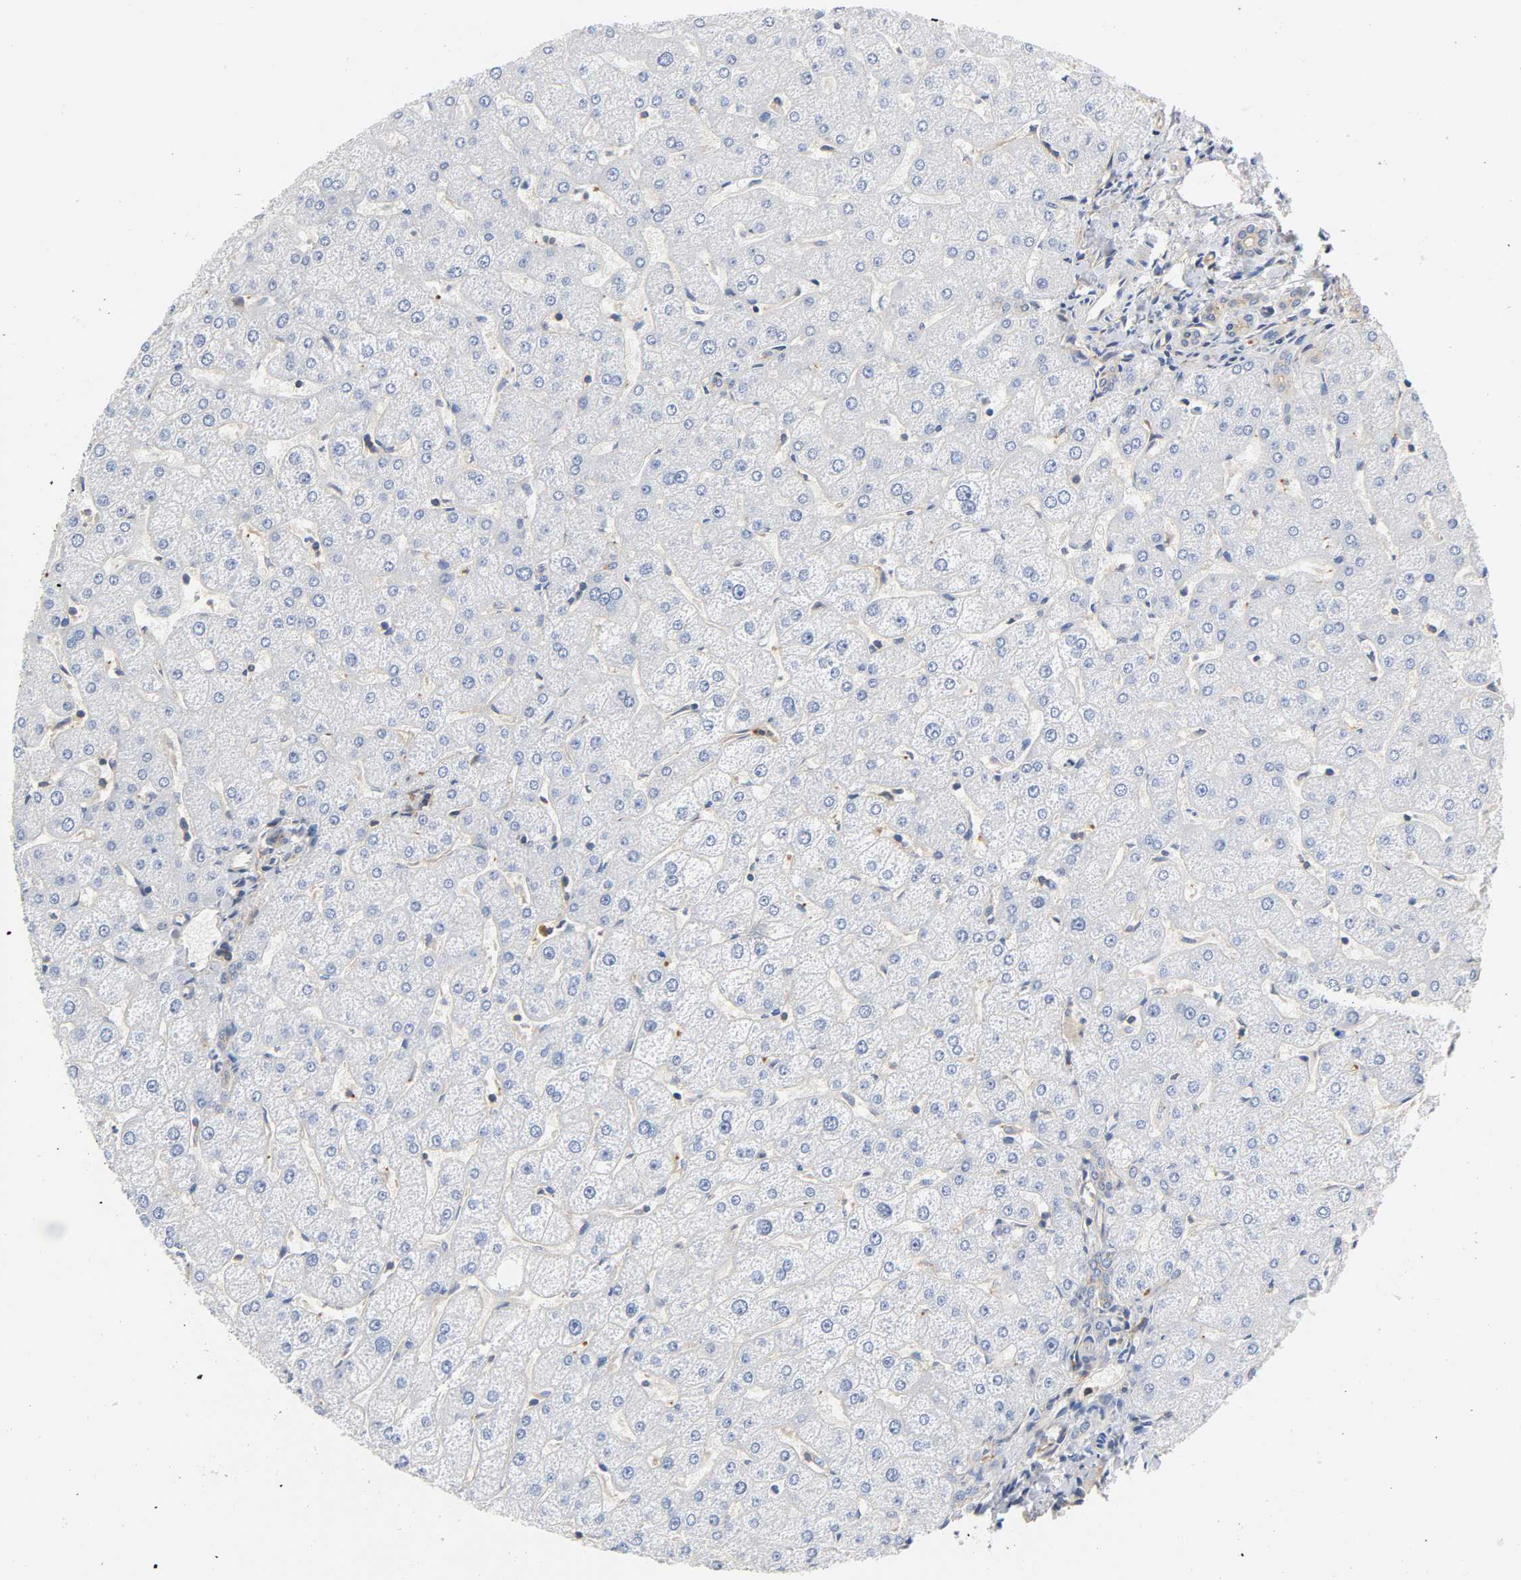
{"staining": {"intensity": "weak", "quantity": ">75%", "location": "cytoplasmic/membranous"}, "tissue": "liver", "cell_type": "Cholangiocytes", "image_type": "normal", "snomed": [{"axis": "morphology", "description": "Normal tissue, NOS"}, {"axis": "topography", "description": "Liver"}], "caption": "Immunohistochemical staining of unremarkable liver displays low levels of weak cytoplasmic/membranous expression in approximately >75% of cholangiocytes.", "gene": "SRC", "patient": {"sex": "male", "age": 67}}